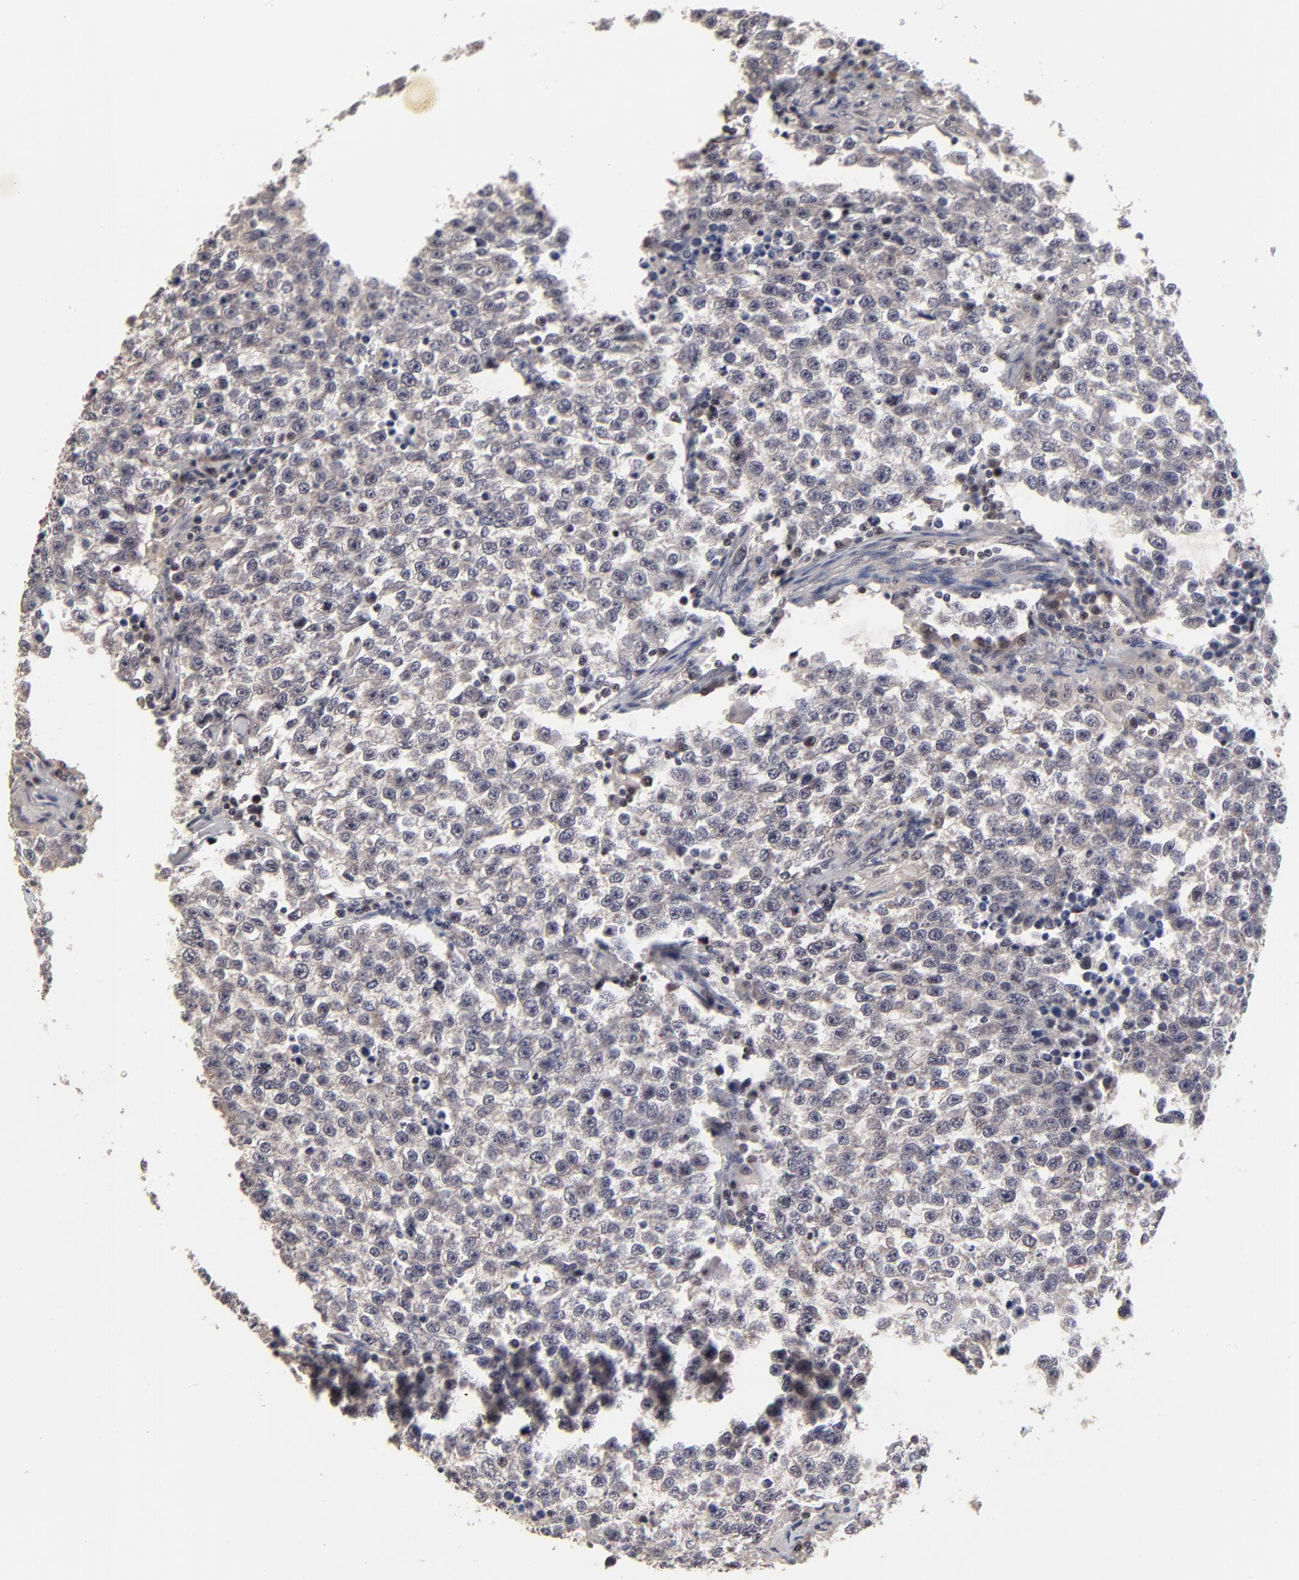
{"staining": {"intensity": "negative", "quantity": "none", "location": "none"}, "tissue": "testis cancer", "cell_type": "Tumor cells", "image_type": "cancer", "snomed": [{"axis": "morphology", "description": "Seminoma, NOS"}, {"axis": "topography", "description": "Testis"}], "caption": "Tumor cells show no significant protein expression in testis cancer.", "gene": "FRMD8", "patient": {"sex": "male", "age": 36}}